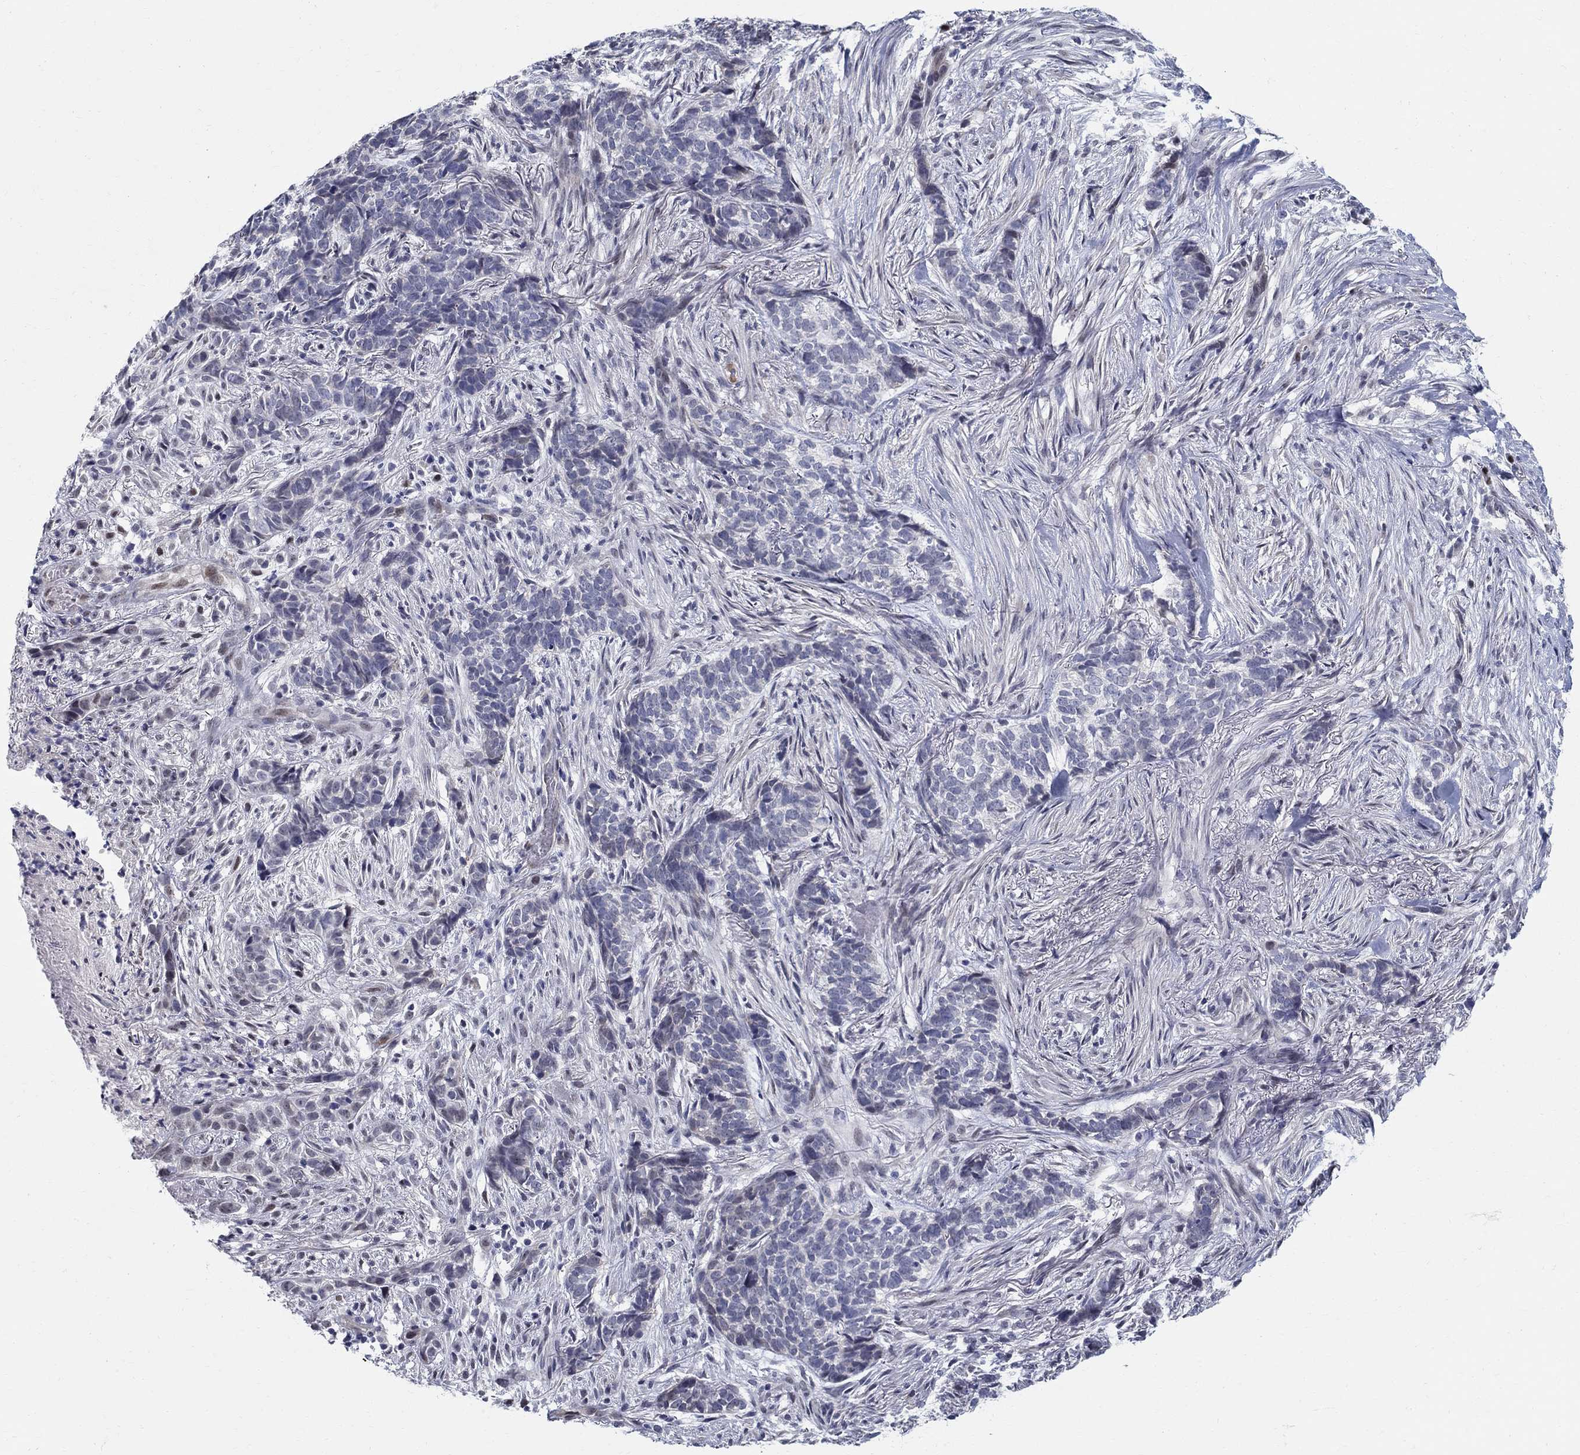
{"staining": {"intensity": "negative", "quantity": "none", "location": "none"}, "tissue": "skin cancer", "cell_type": "Tumor cells", "image_type": "cancer", "snomed": [{"axis": "morphology", "description": "Basal cell carcinoma"}, {"axis": "topography", "description": "Skin"}], "caption": "A high-resolution histopathology image shows immunohistochemistry staining of skin cancer, which reveals no significant positivity in tumor cells.", "gene": "C16orf46", "patient": {"sex": "female", "age": 69}}